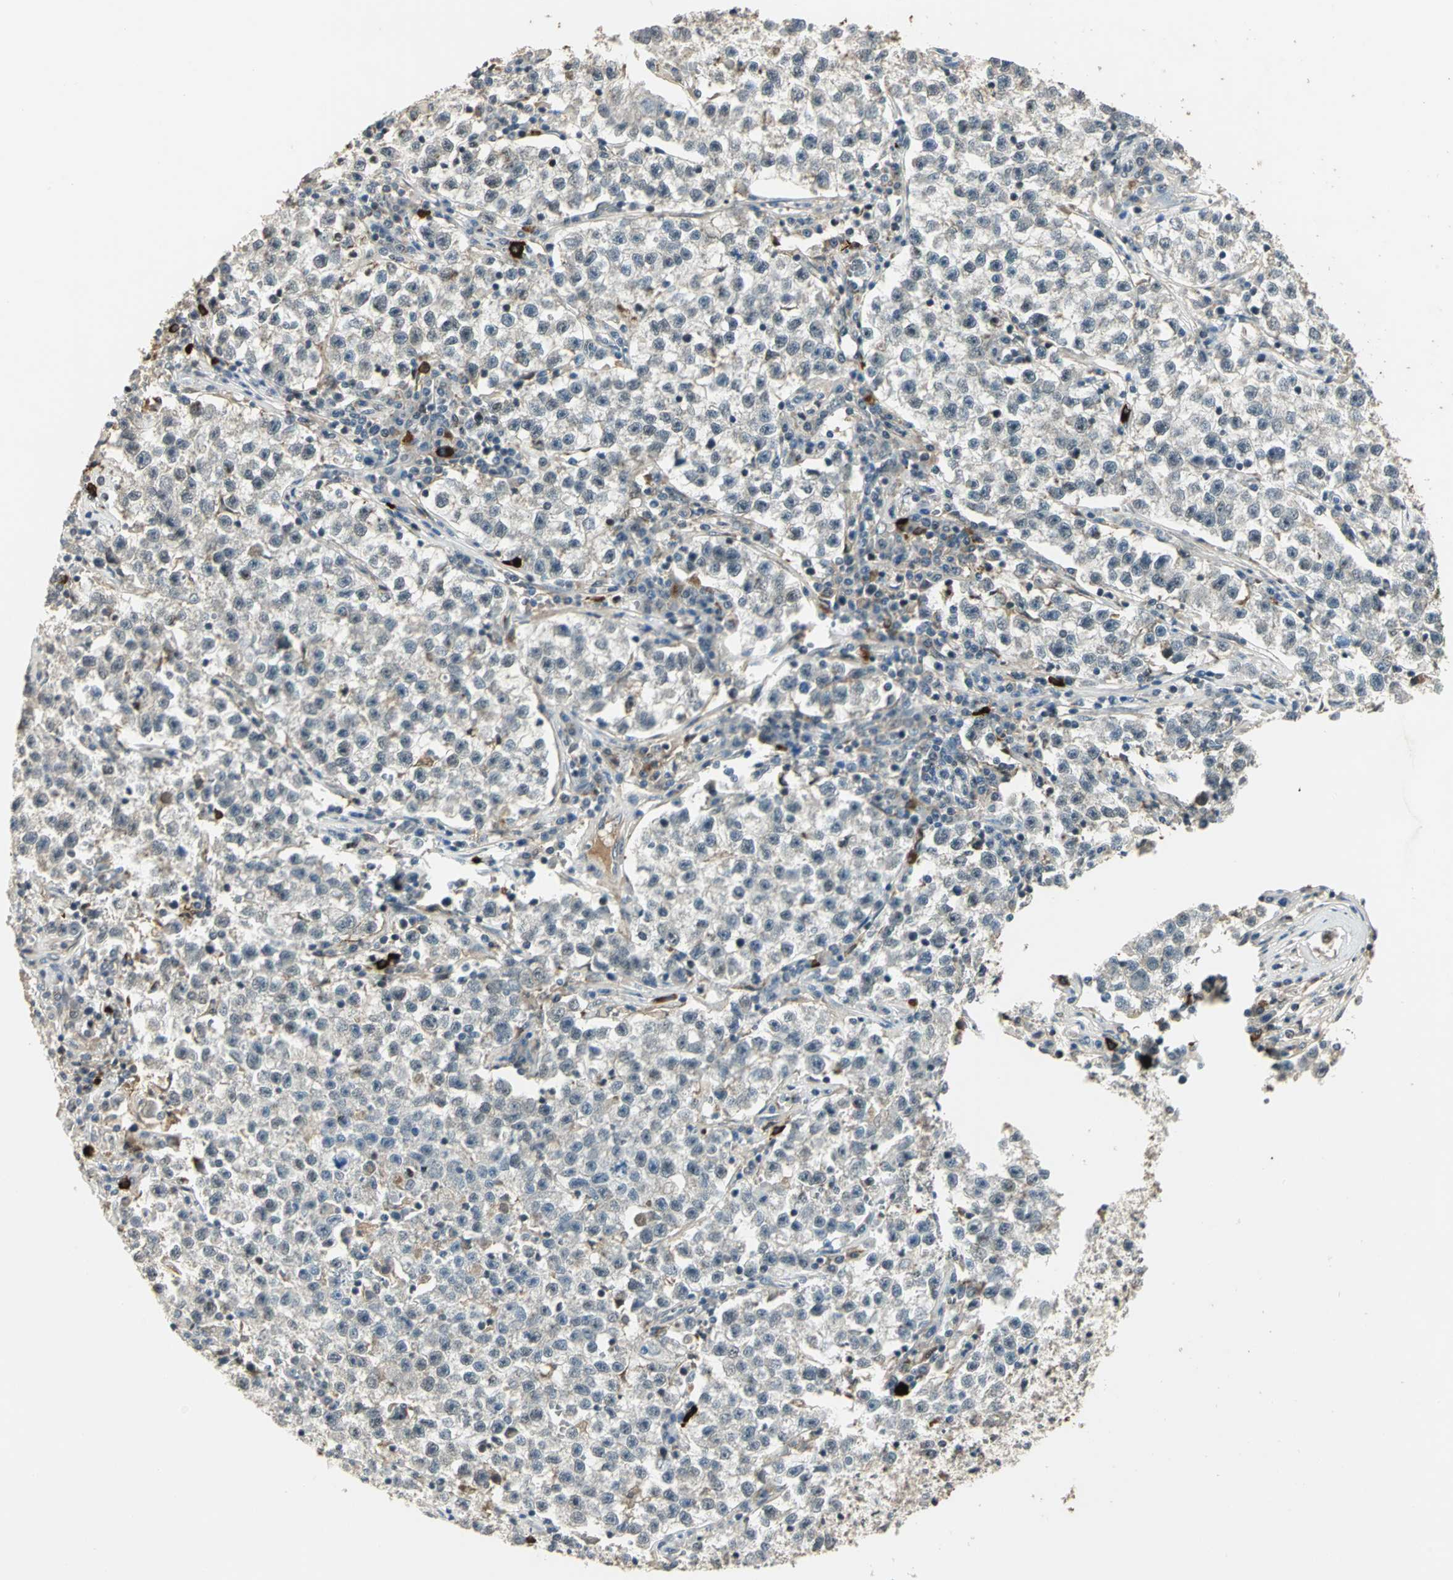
{"staining": {"intensity": "negative", "quantity": "none", "location": "none"}, "tissue": "testis cancer", "cell_type": "Tumor cells", "image_type": "cancer", "snomed": [{"axis": "morphology", "description": "Seminoma, NOS"}, {"axis": "topography", "description": "Testis"}], "caption": "IHC micrograph of testis cancer stained for a protein (brown), which displays no expression in tumor cells. The staining was performed using DAB to visualize the protein expression in brown, while the nuclei were stained in blue with hematoxylin (Magnification: 20x).", "gene": "RAD17", "patient": {"sex": "male", "age": 22}}